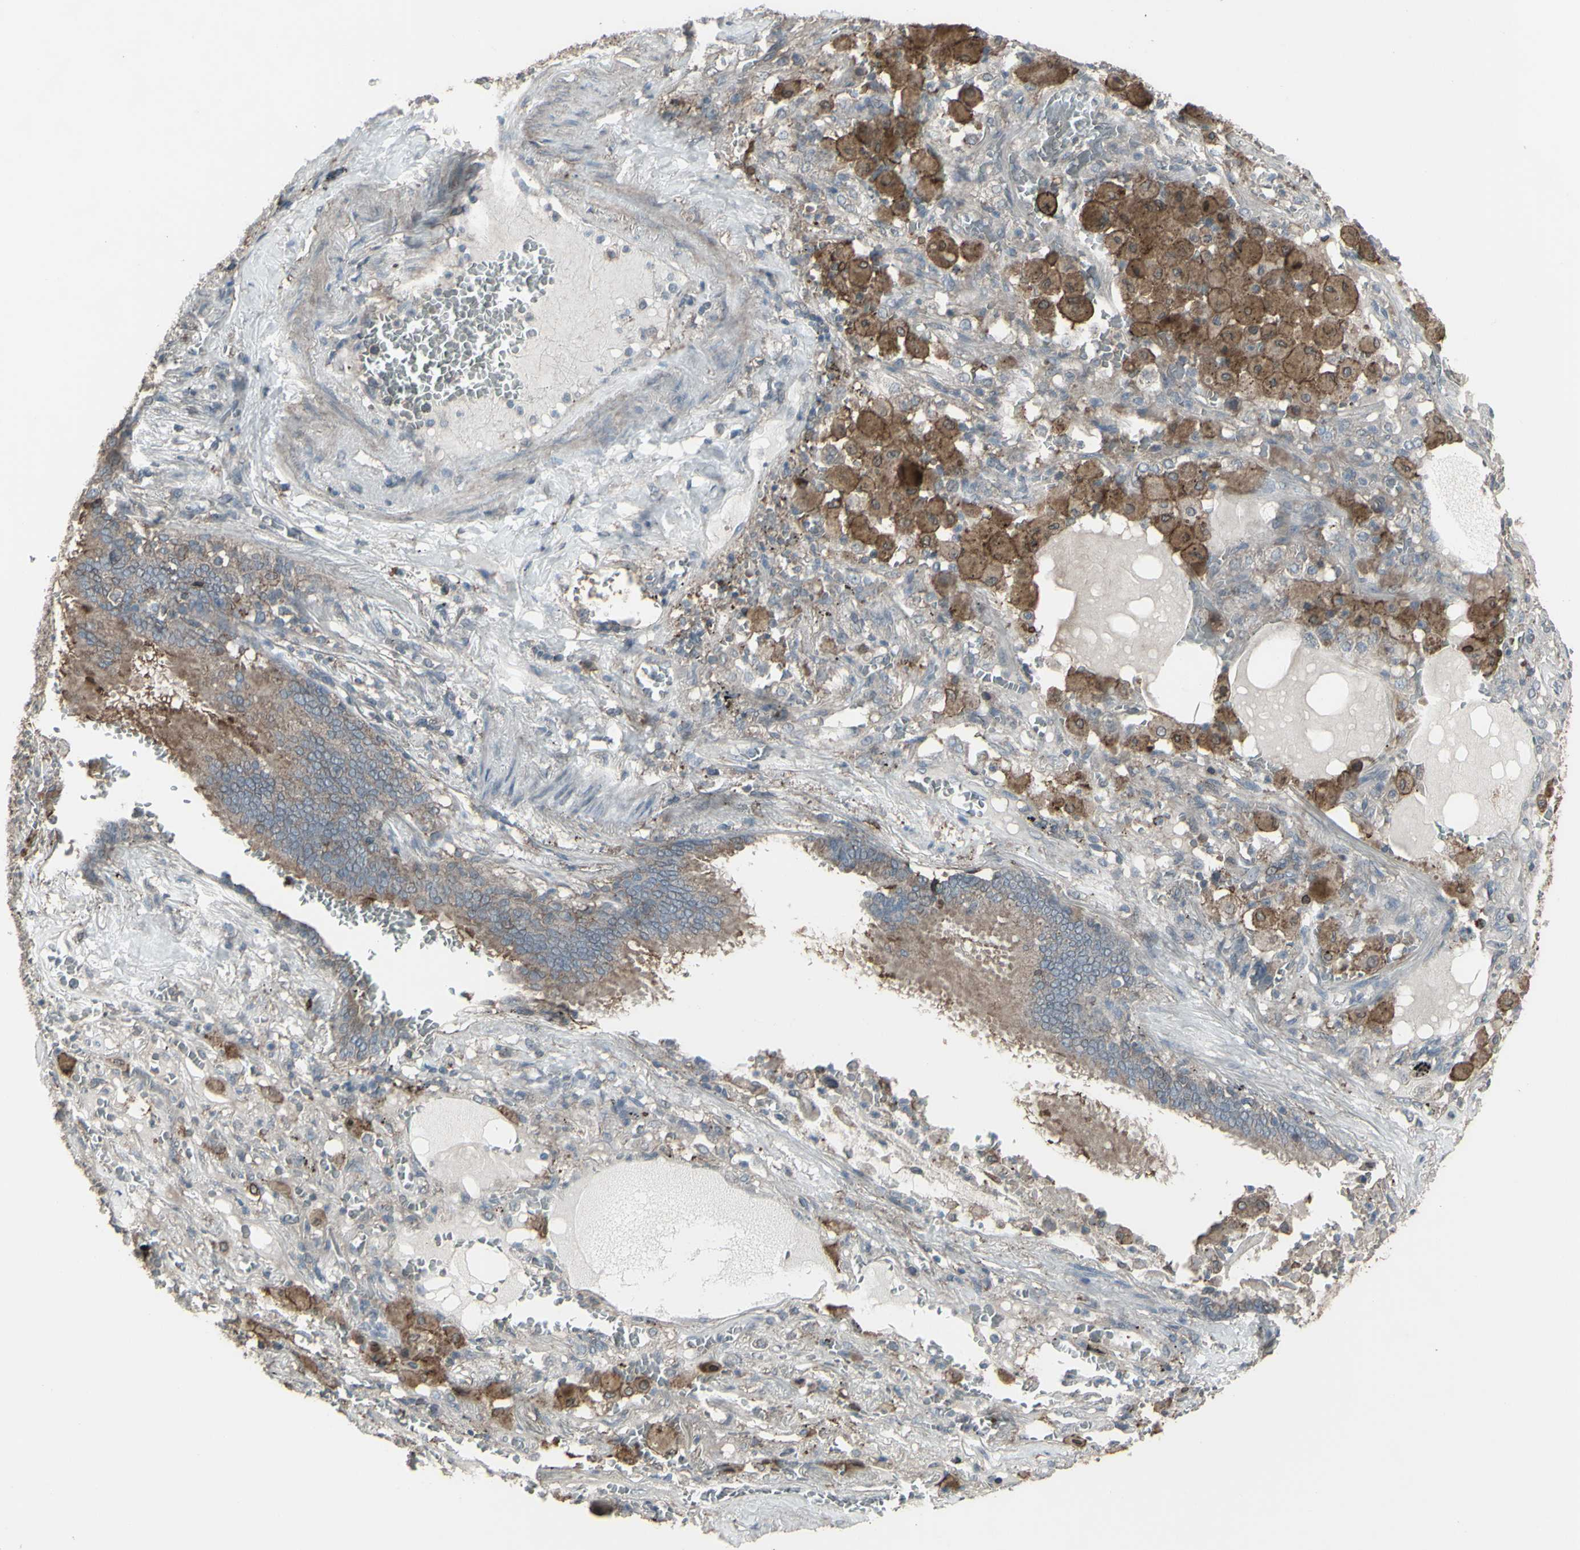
{"staining": {"intensity": "weak", "quantity": "25%-75%", "location": "cytoplasmic/membranous"}, "tissue": "lung cancer", "cell_type": "Tumor cells", "image_type": "cancer", "snomed": [{"axis": "morphology", "description": "Squamous cell carcinoma, NOS"}, {"axis": "topography", "description": "Lung"}], "caption": "The histopathology image reveals staining of lung cancer, revealing weak cytoplasmic/membranous protein positivity (brown color) within tumor cells.", "gene": "SMO", "patient": {"sex": "male", "age": 57}}